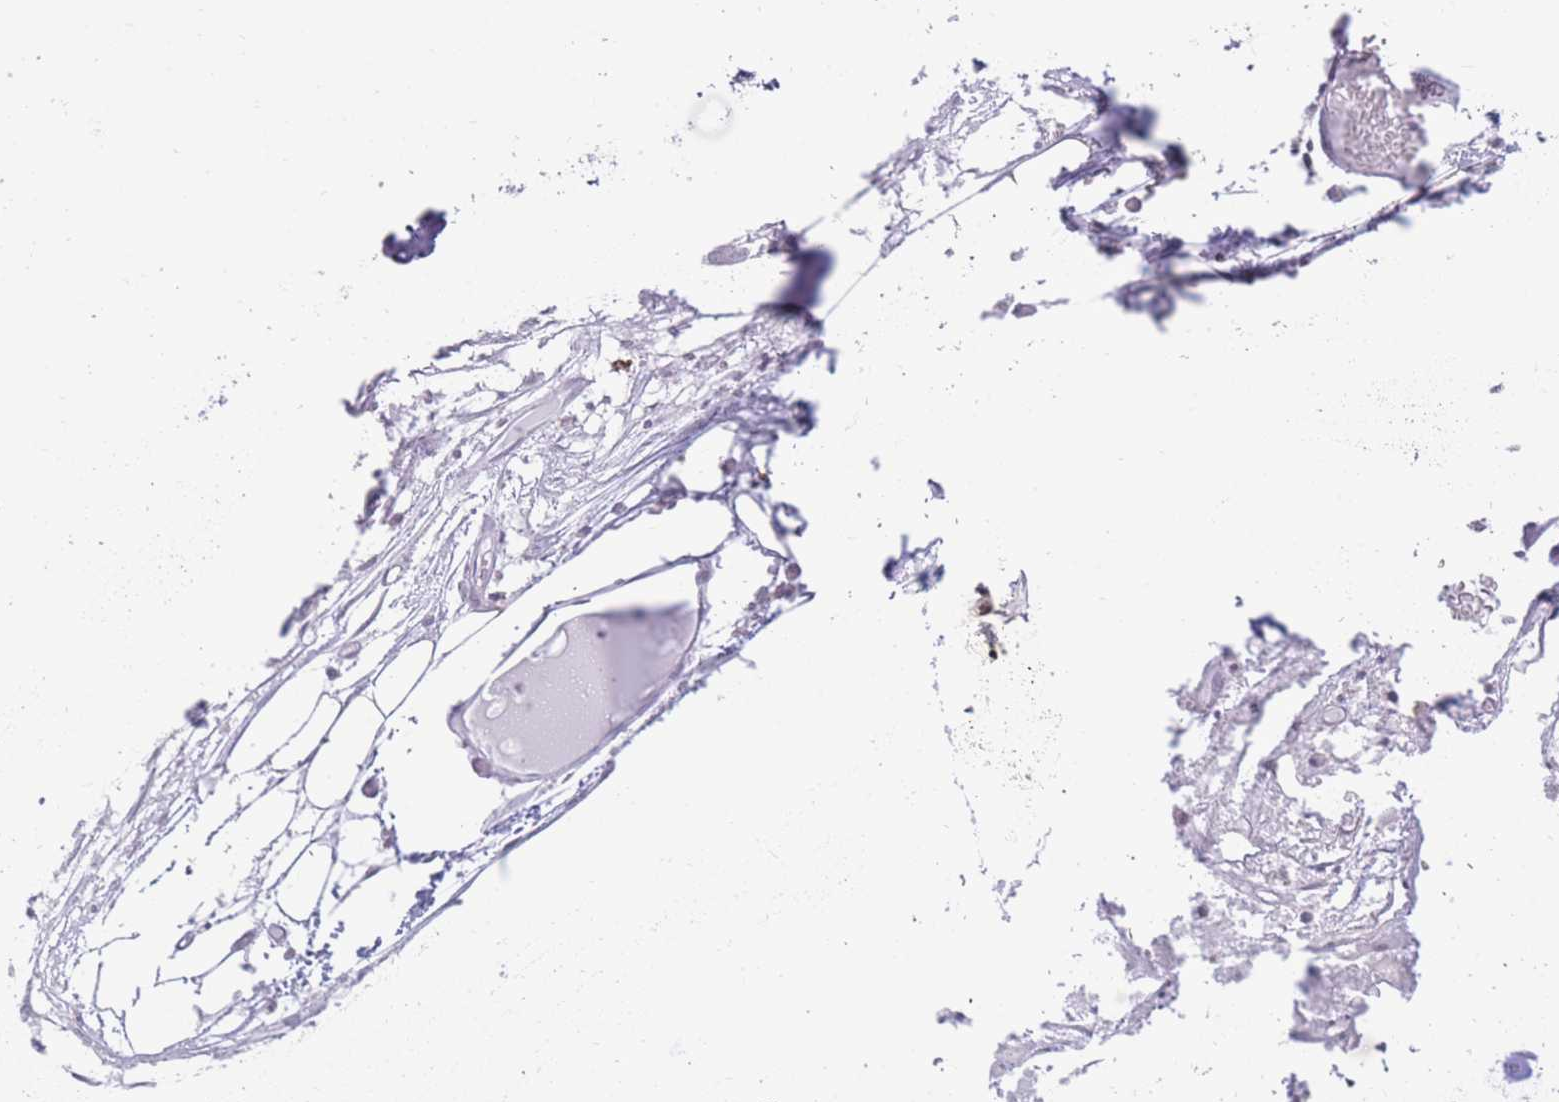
{"staining": {"intensity": "negative", "quantity": "none", "location": "none"}, "tissue": "adipose tissue", "cell_type": "Adipocytes", "image_type": "normal", "snomed": [{"axis": "morphology", "description": "Normal tissue, NOS"}, {"axis": "topography", "description": "Cartilage tissue"}], "caption": "The image reveals no staining of adipocytes in benign adipose tissue. (Brightfield microscopy of DAB immunohistochemistry at high magnification).", "gene": "TMEM121", "patient": {"sex": "male", "age": 57}}